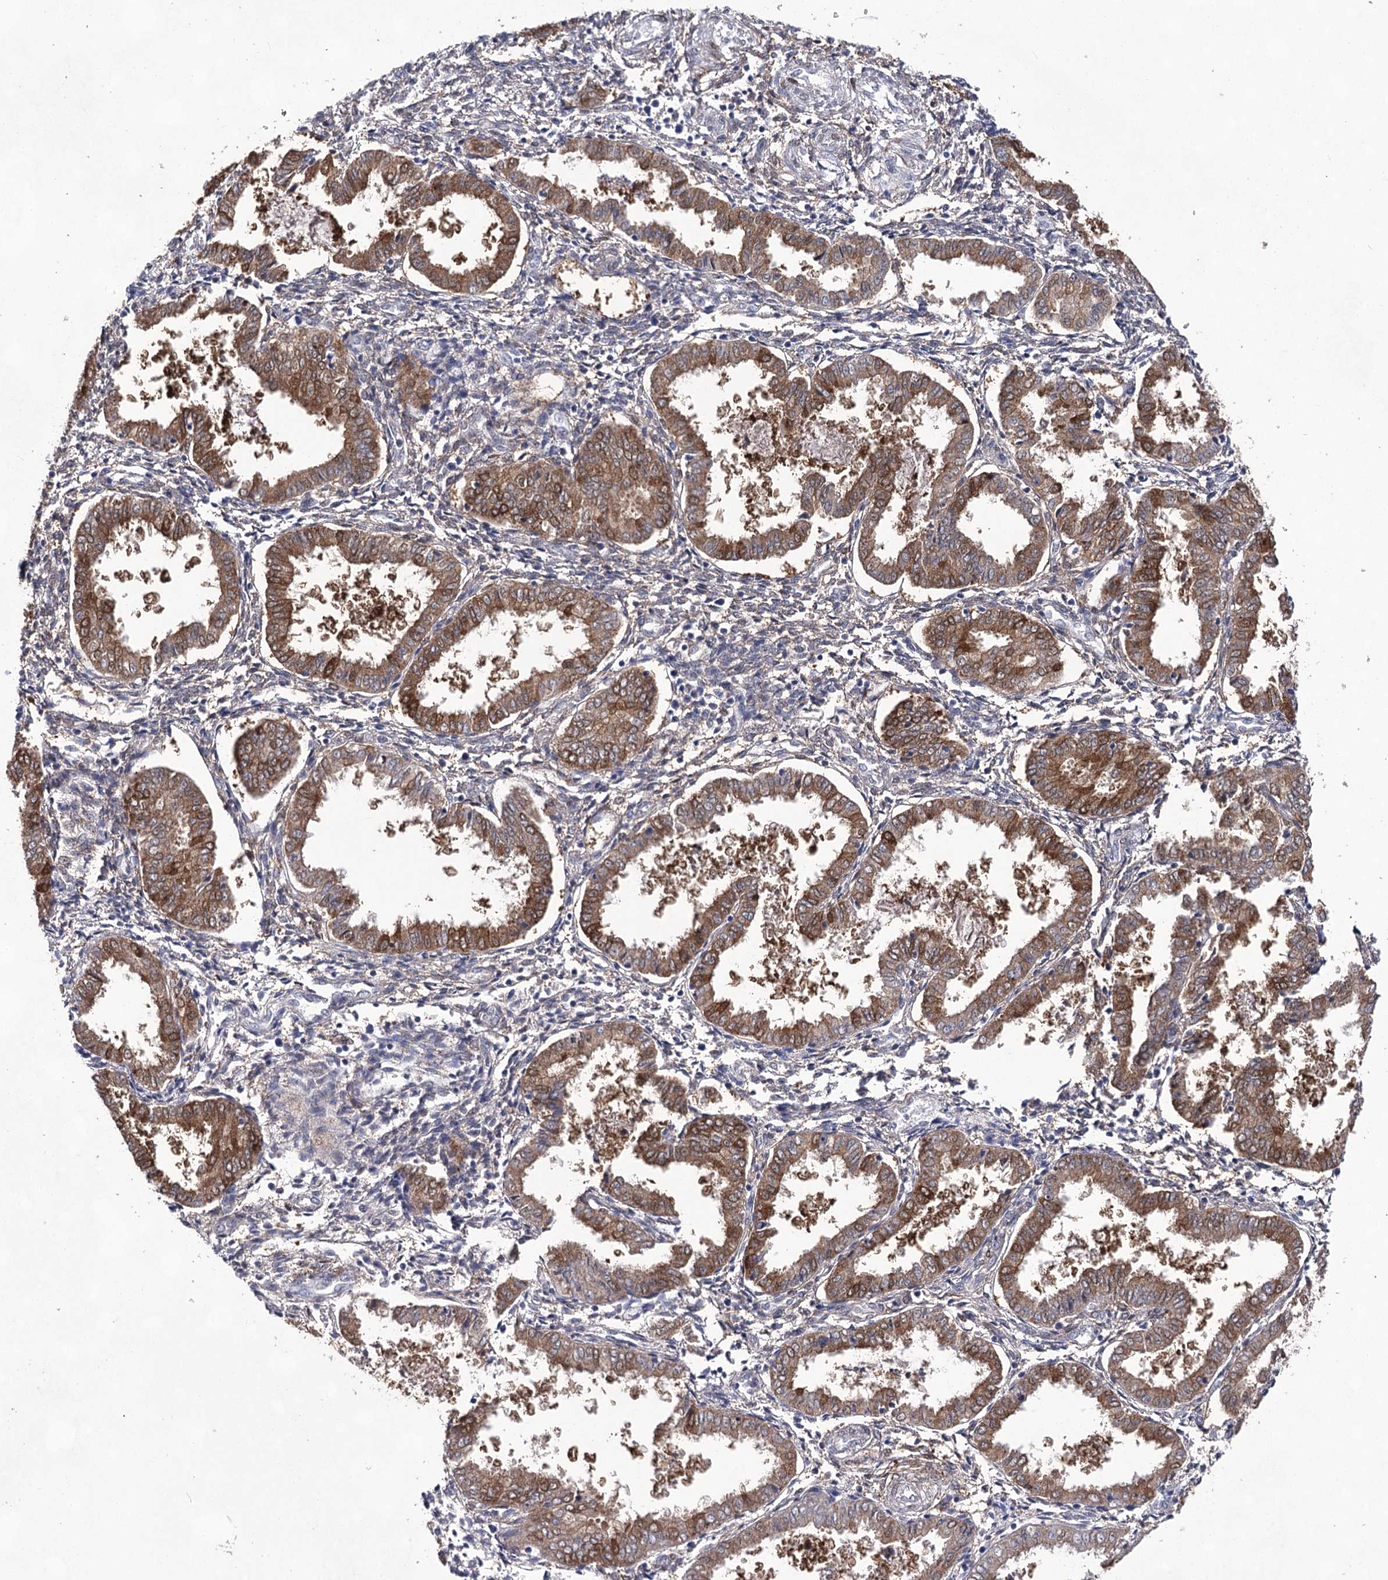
{"staining": {"intensity": "weak", "quantity": "25%-75%", "location": "cytoplasmic/membranous"}, "tissue": "endometrium", "cell_type": "Cells in endometrial stroma", "image_type": "normal", "snomed": [{"axis": "morphology", "description": "Normal tissue, NOS"}, {"axis": "topography", "description": "Endometrium"}], "caption": "Brown immunohistochemical staining in normal endometrium demonstrates weak cytoplasmic/membranous positivity in about 25%-75% of cells in endometrial stroma. (DAB (3,3'-diaminobenzidine) IHC, brown staining for protein, blue staining for nuclei).", "gene": "UGDH", "patient": {"sex": "female", "age": 33}}